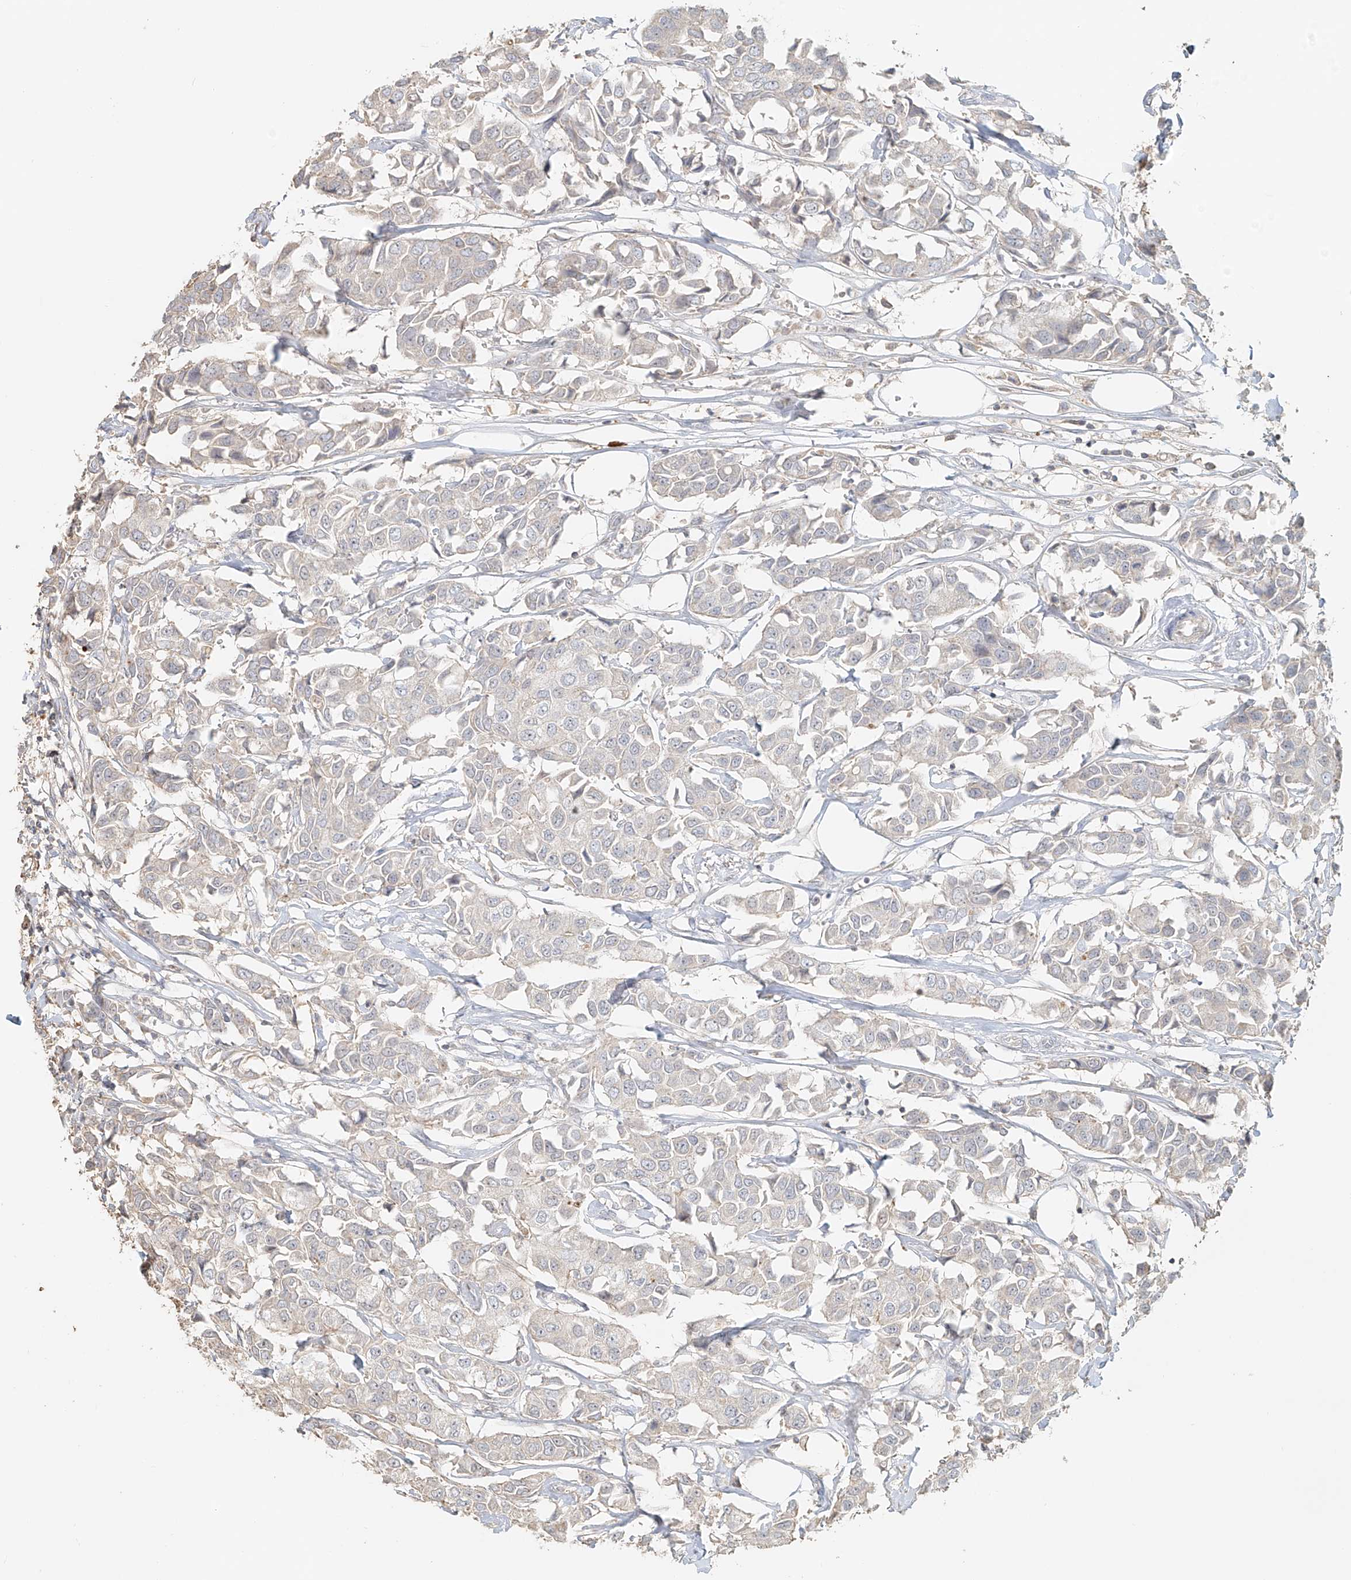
{"staining": {"intensity": "negative", "quantity": "none", "location": "none"}, "tissue": "breast cancer", "cell_type": "Tumor cells", "image_type": "cancer", "snomed": [{"axis": "morphology", "description": "Duct carcinoma"}, {"axis": "topography", "description": "Breast"}], "caption": "This image is of breast cancer stained with IHC to label a protein in brown with the nuclei are counter-stained blue. There is no expression in tumor cells.", "gene": "NPHS1", "patient": {"sex": "female", "age": 80}}